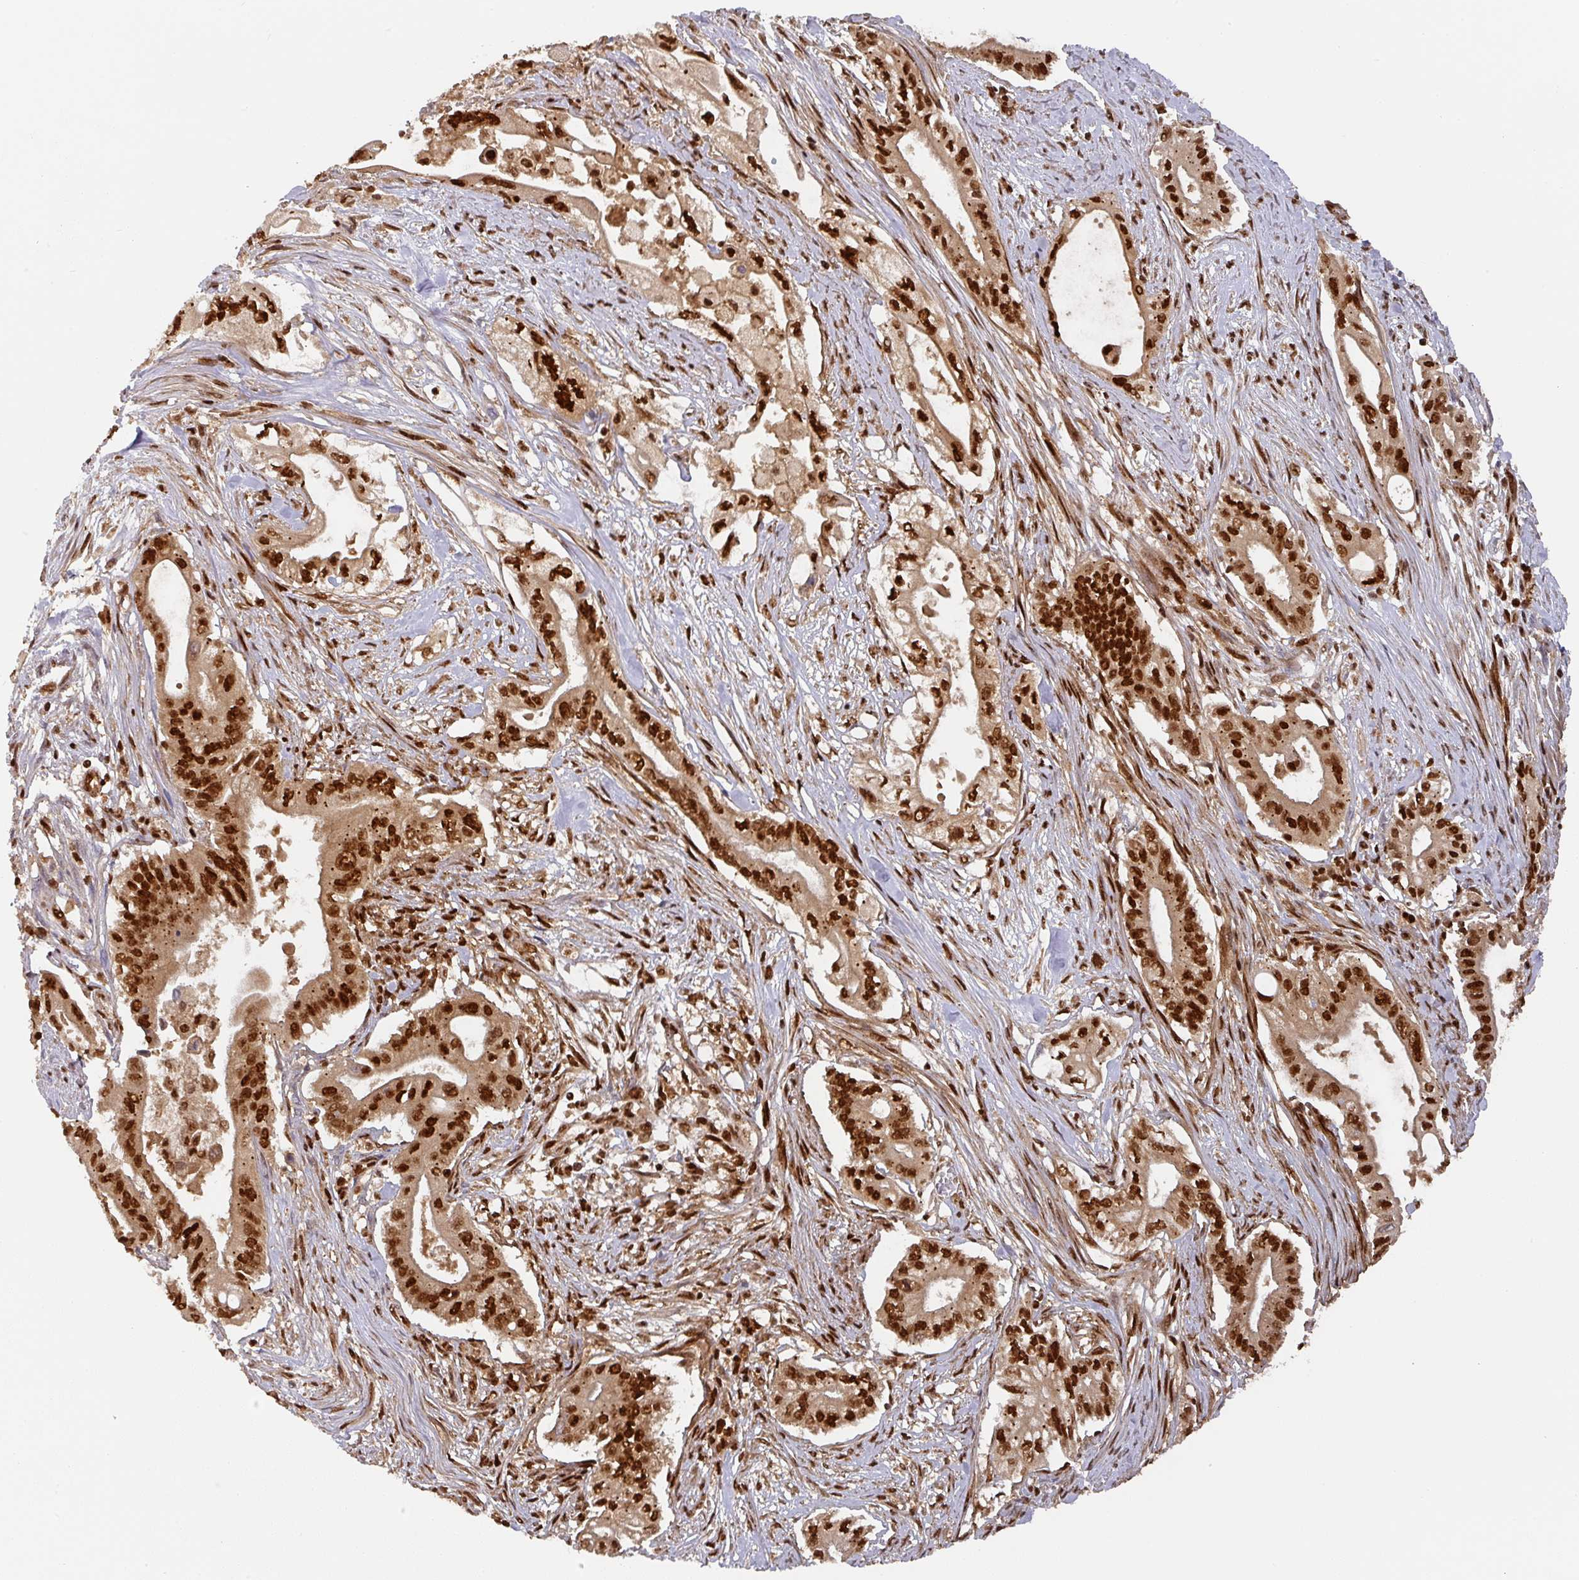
{"staining": {"intensity": "strong", "quantity": ">75%", "location": "nuclear"}, "tissue": "pancreatic cancer", "cell_type": "Tumor cells", "image_type": "cancer", "snomed": [{"axis": "morphology", "description": "Adenocarcinoma, NOS"}, {"axis": "topography", "description": "Pancreas"}], "caption": "Protein staining reveals strong nuclear expression in approximately >75% of tumor cells in adenocarcinoma (pancreatic).", "gene": "DIDO1", "patient": {"sex": "female", "age": 68}}